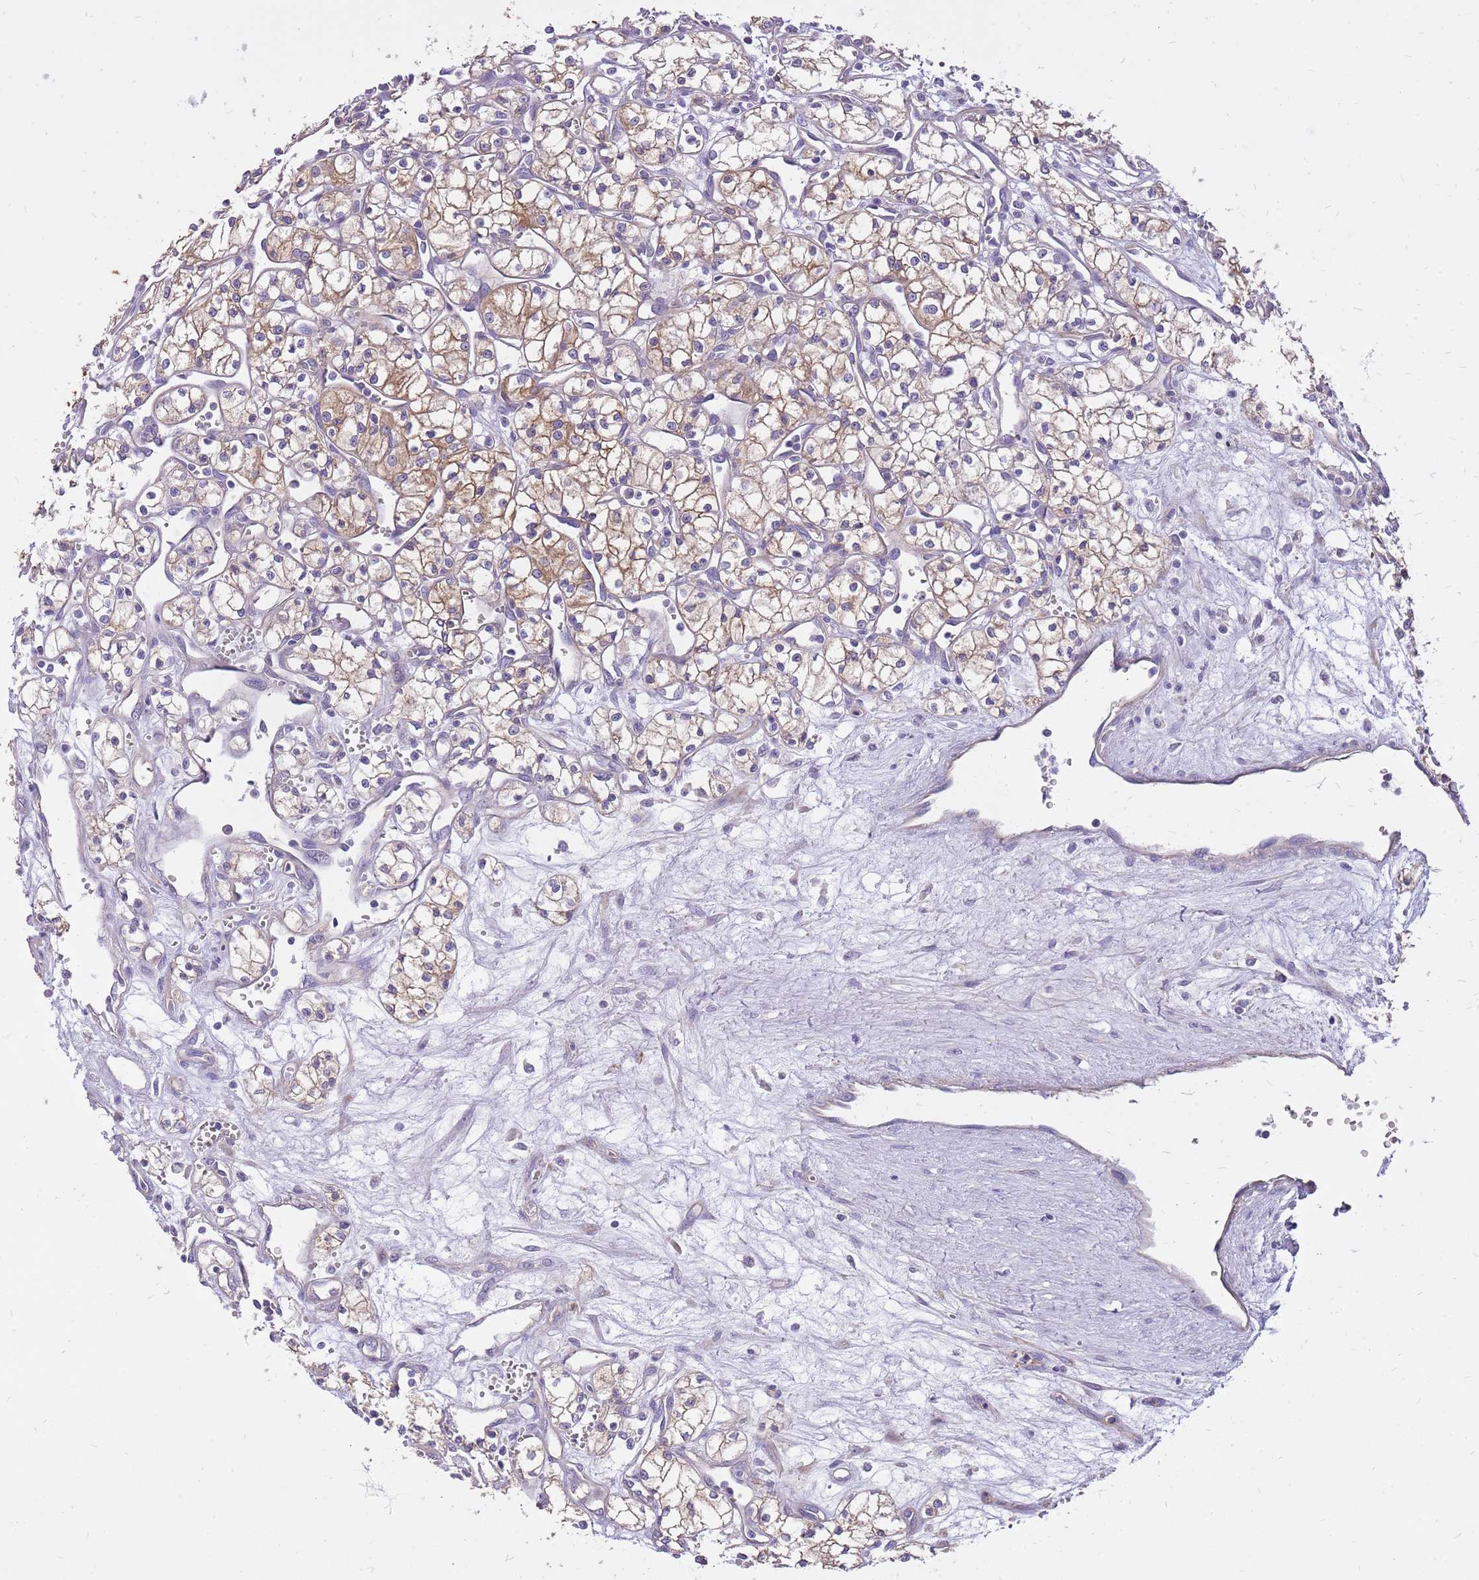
{"staining": {"intensity": "moderate", "quantity": "25%-75%", "location": "cytoplasmic/membranous"}, "tissue": "renal cancer", "cell_type": "Tumor cells", "image_type": "cancer", "snomed": [{"axis": "morphology", "description": "Adenocarcinoma, NOS"}, {"axis": "topography", "description": "Kidney"}], "caption": "The immunohistochemical stain highlights moderate cytoplasmic/membranous staining in tumor cells of renal adenocarcinoma tissue.", "gene": "WASHC4", "patient": {"sex": "male", "age": 59}}